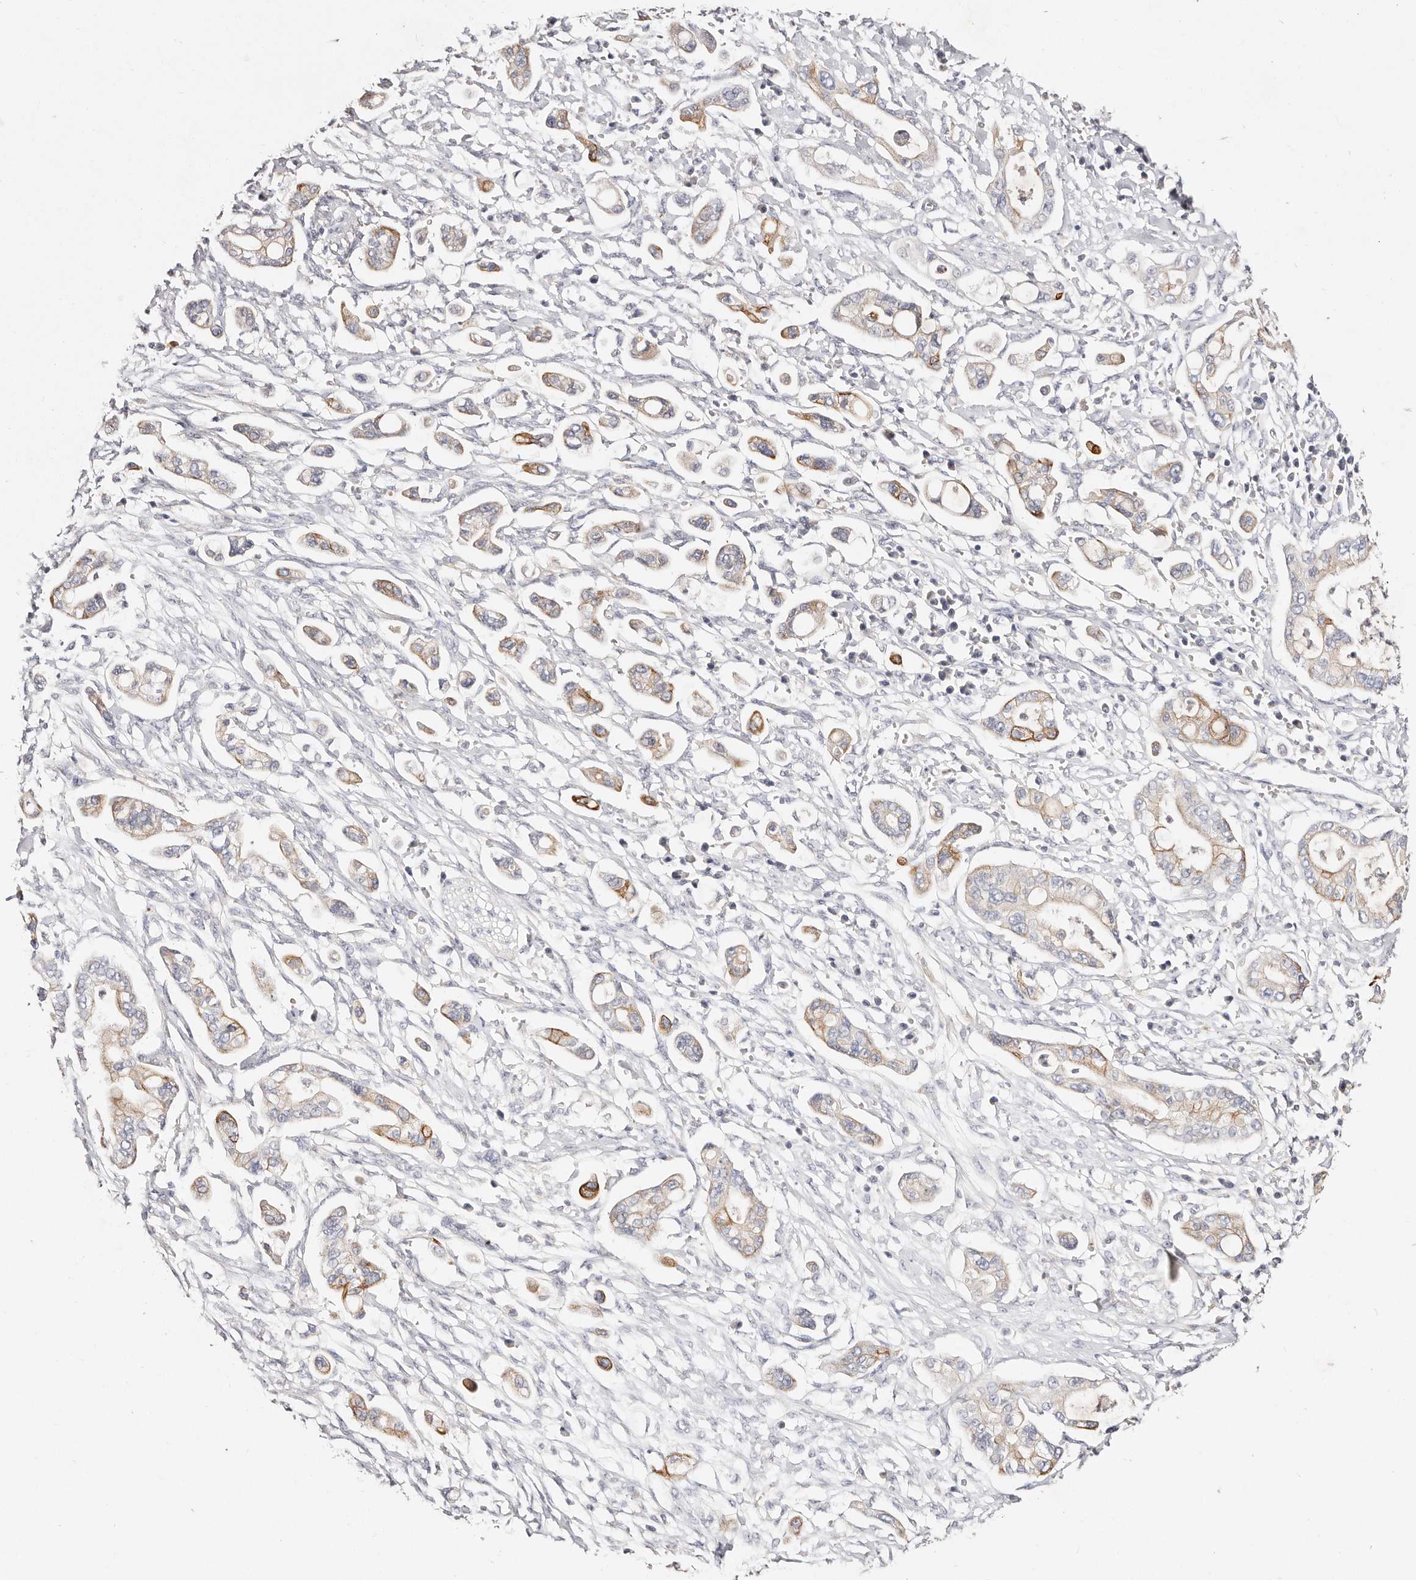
{"staining": {"intensity": "moderate", "quantity": "25%-75%", "location": "cytoplasmic/membranous"}, "tissue": "pancreatic cancer", "cell_type": "Tumor cells", "image_type": "cancer", "snomed": [{"axis": "morphology", "description": "Adenocarcinoma, NOS"}, {"axis": "topography", "description": "Pancreas"}], "caption": "Adenocarcinoma (pancreatic) stained with a brown dye reveals moderate cytoplasmic/membranous positive expression in about 25%-75% of tumor cells.", "gene": "VIPAS39", "patient": {"sex": "male", "age": 68}}